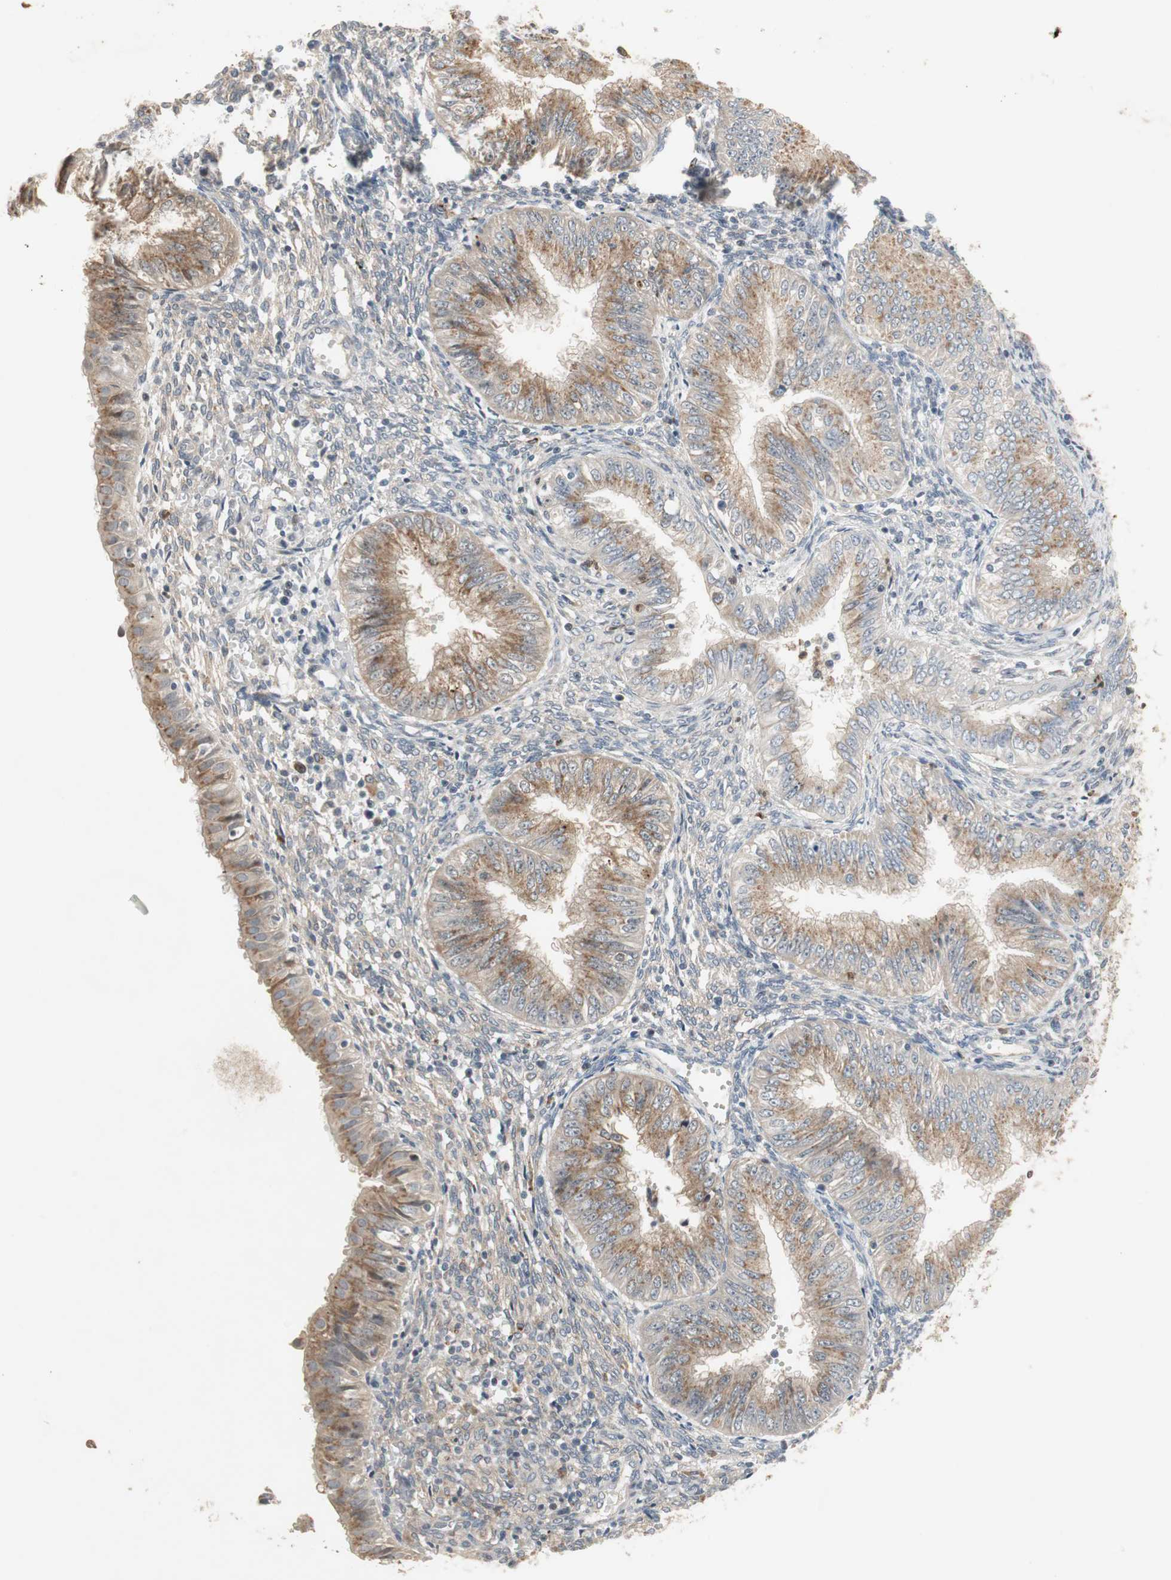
{"staining": {"intensity": "moderate", "quantity": ">75%", "location": "cytoplasmic/membranous"}, "tissue": "endometrial cancer", "cell_type": "Tumor cells", "image_type": "cancer", "snomed": [{"axis": "morphology", "description": "Normal tissue, NOS"}, {"axis": "morphology", "description": "Adenocarcinoma, NOS"}, {"axis": "topography", "description": "Endometrium"}], "caption": "Protein expression analysis of human endometrial cancer (adenocarcinoma) reveals moderate cytoplasmic/membranous expression in about >75% of tumor cells.", "gene": "SNX4", "patient": {"sex": "female", "age": 53}}